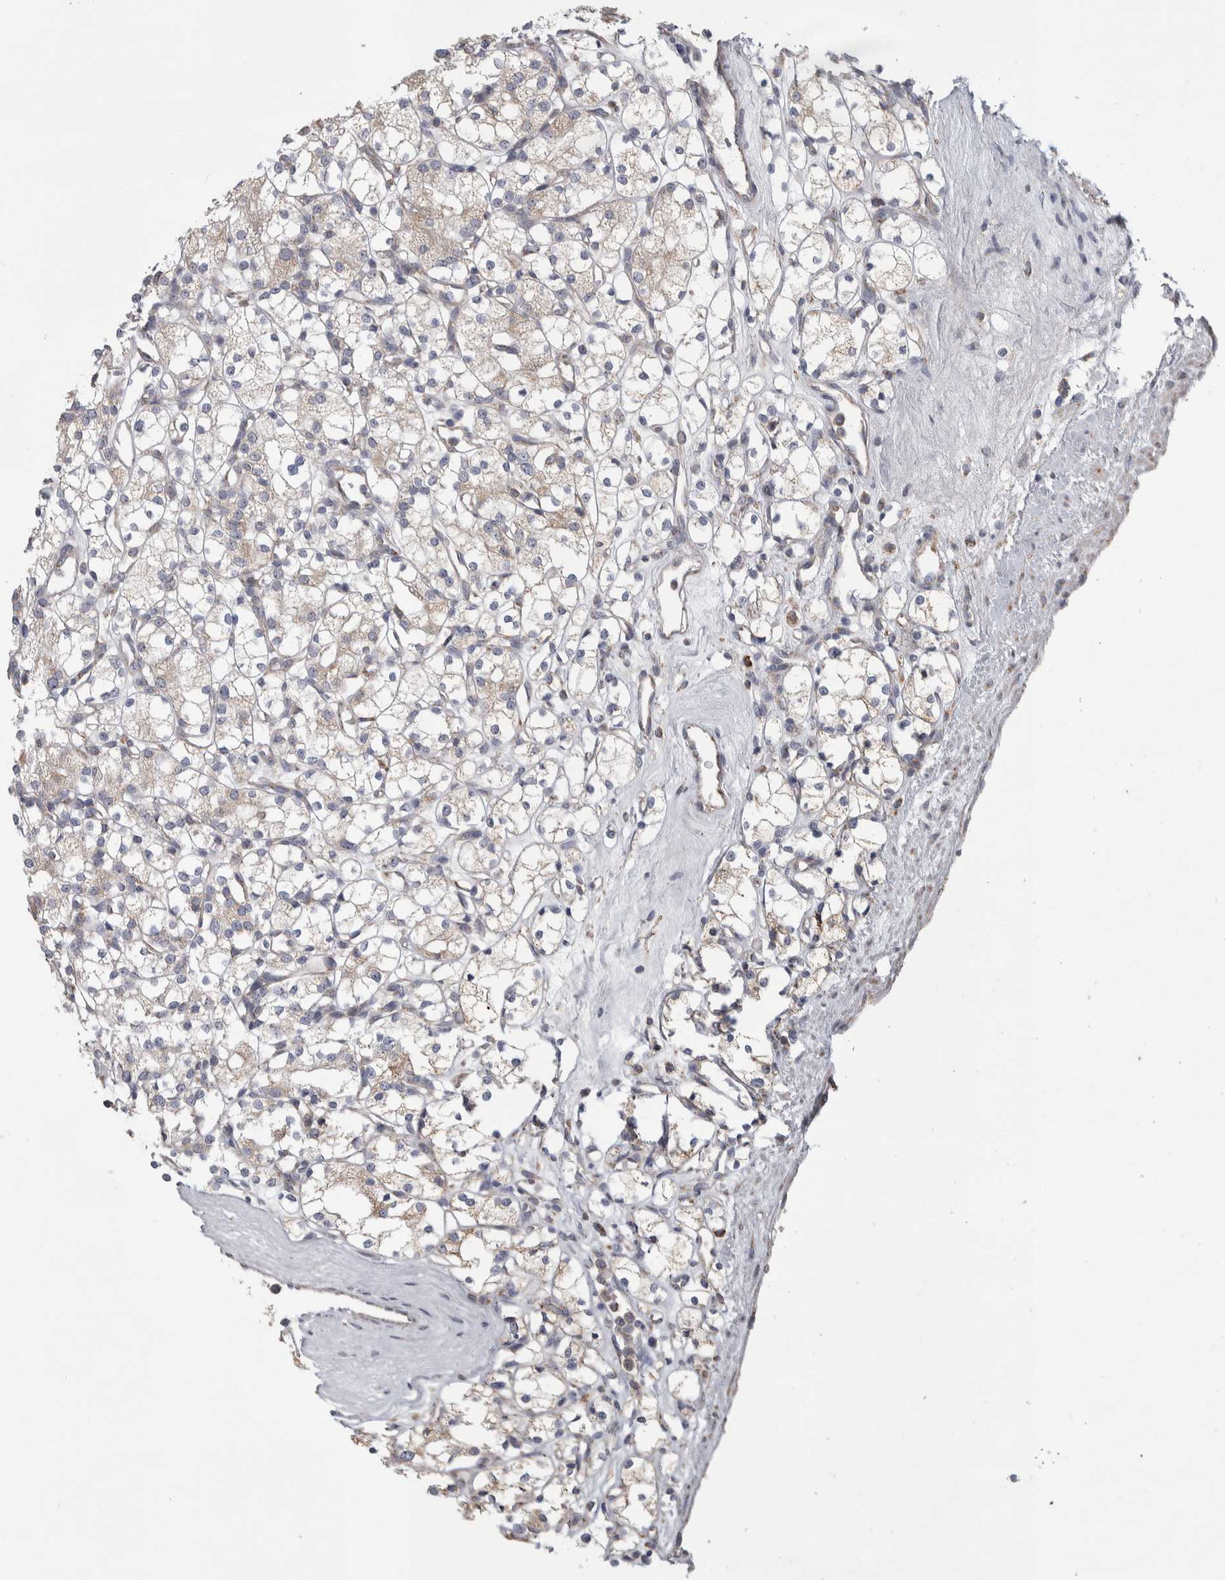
{"staining": {"intensity": "weak", "quantity": "<25%", "location": "cytoplasmic/membranous"}, "tissue": "renal cancer", "cell_type": "Tumor cells", "image_type": "cancer", "snomed": [{"axis": "morphology", "description": "Adenocarcinoma, NOS"}, {"axis": "topography", "description": "Kidney"}], "caption": "A histopathology image of adenocarcinoma (renal) stained for a protein exhibits no brown staining in tumor cells.", "gene": "SCO1", "patient": {"sex": "male", "age": 77}}